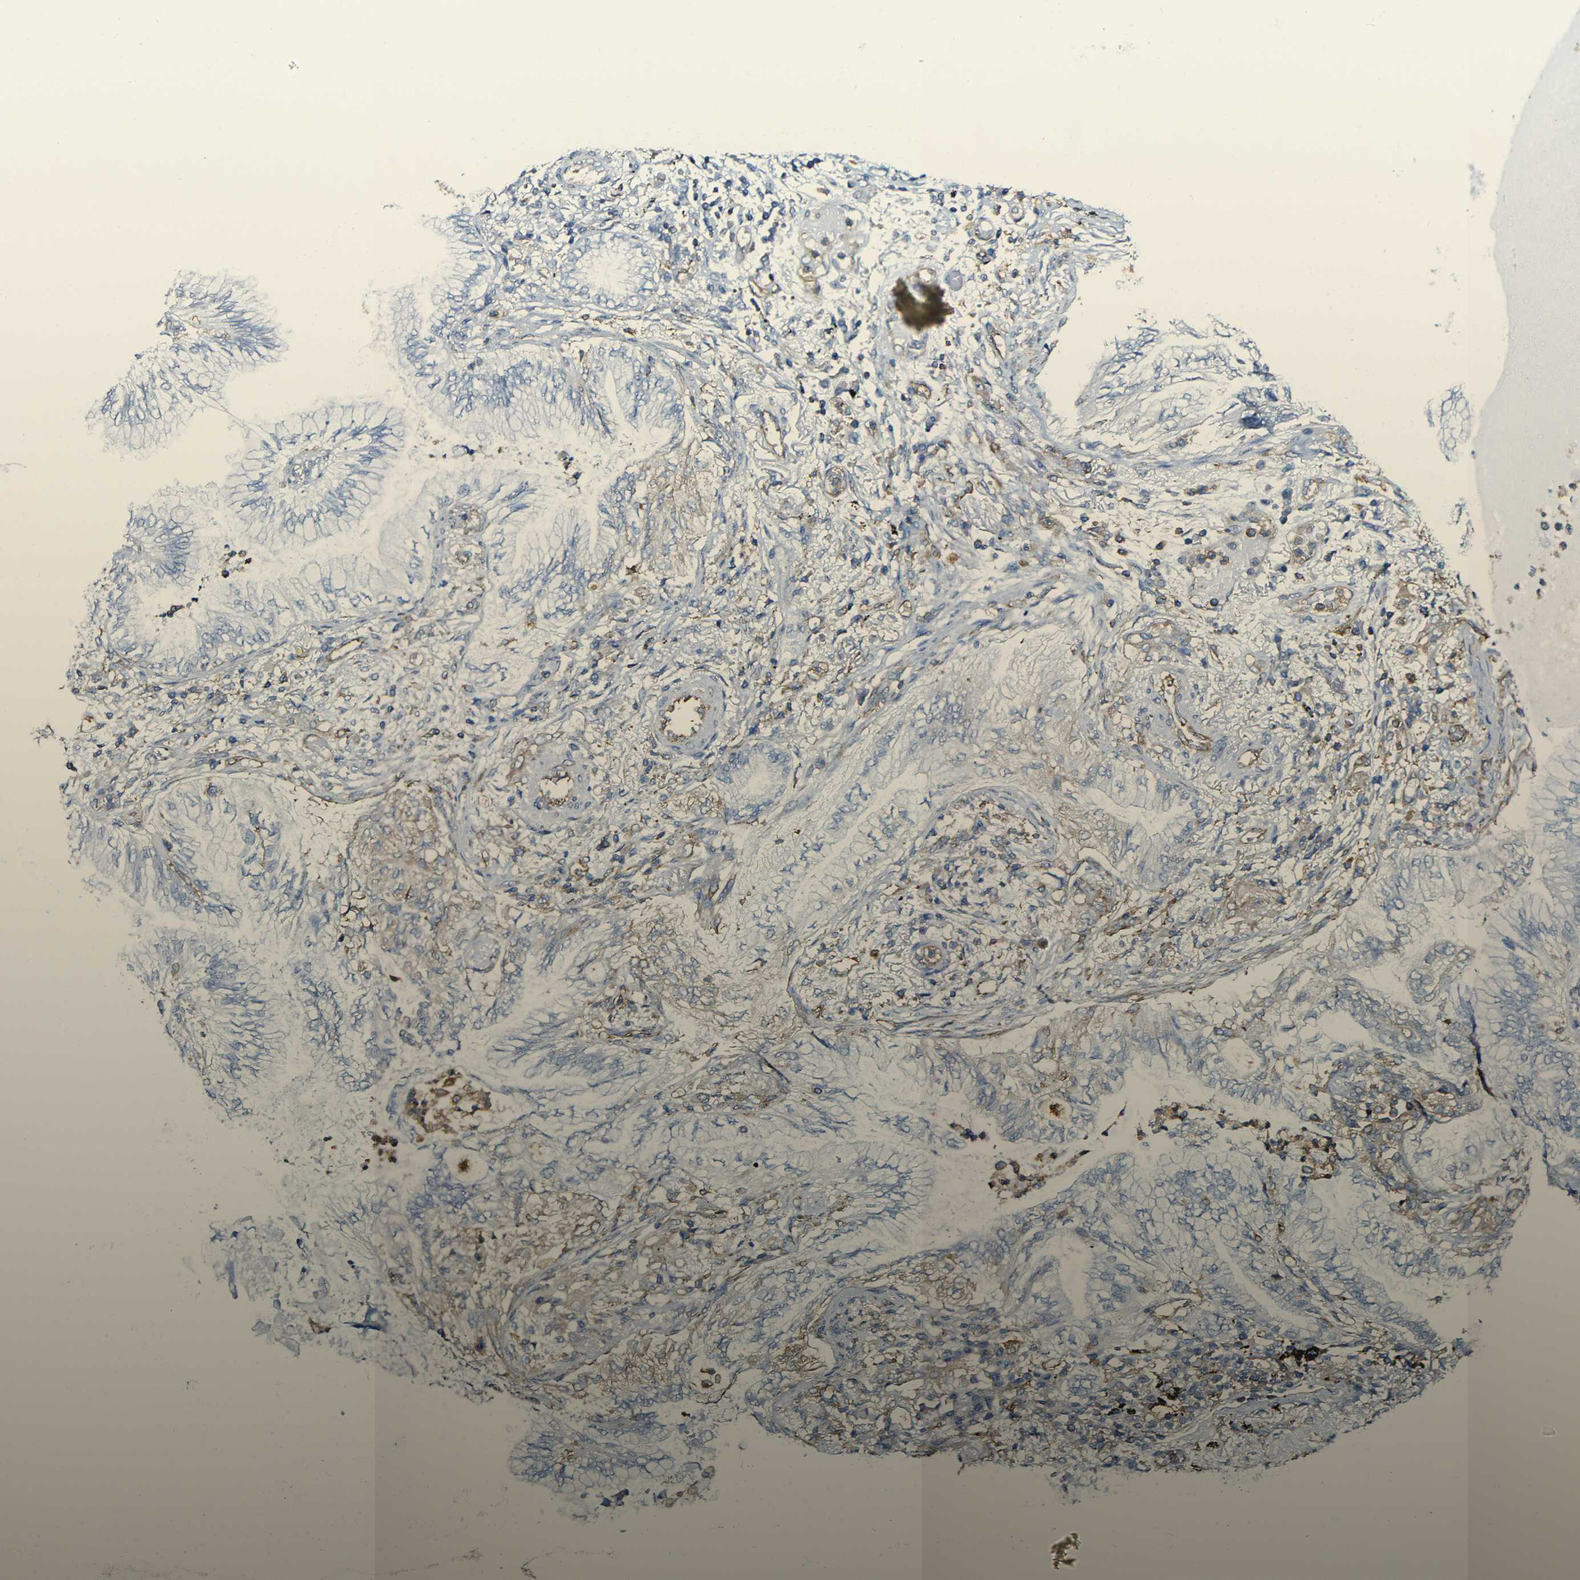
{"staining": {"intensity": "weak", "quantity": "25%-75%", "location": "cytoplasmic/membranous"}, "tissue": "lung cancer", "cell_type": "Tumor cells", "image_type": "cancer", "snomed": [{"axis": "morphology", "description": "Normal tissue, NOS"}, {"axis": "morphology", "description": "Adenocarcinoma, NOS"}, {"axis": "topography", "description": "Bronchus"}, {"axis": "topography", "description": "Lung"}], "caption": "Human lung adenocarcinoma stained with a protein marker reveals weak staining in tumor cells.", "gene": "MSN", "patient": {"sex": "female", "age": 70}}